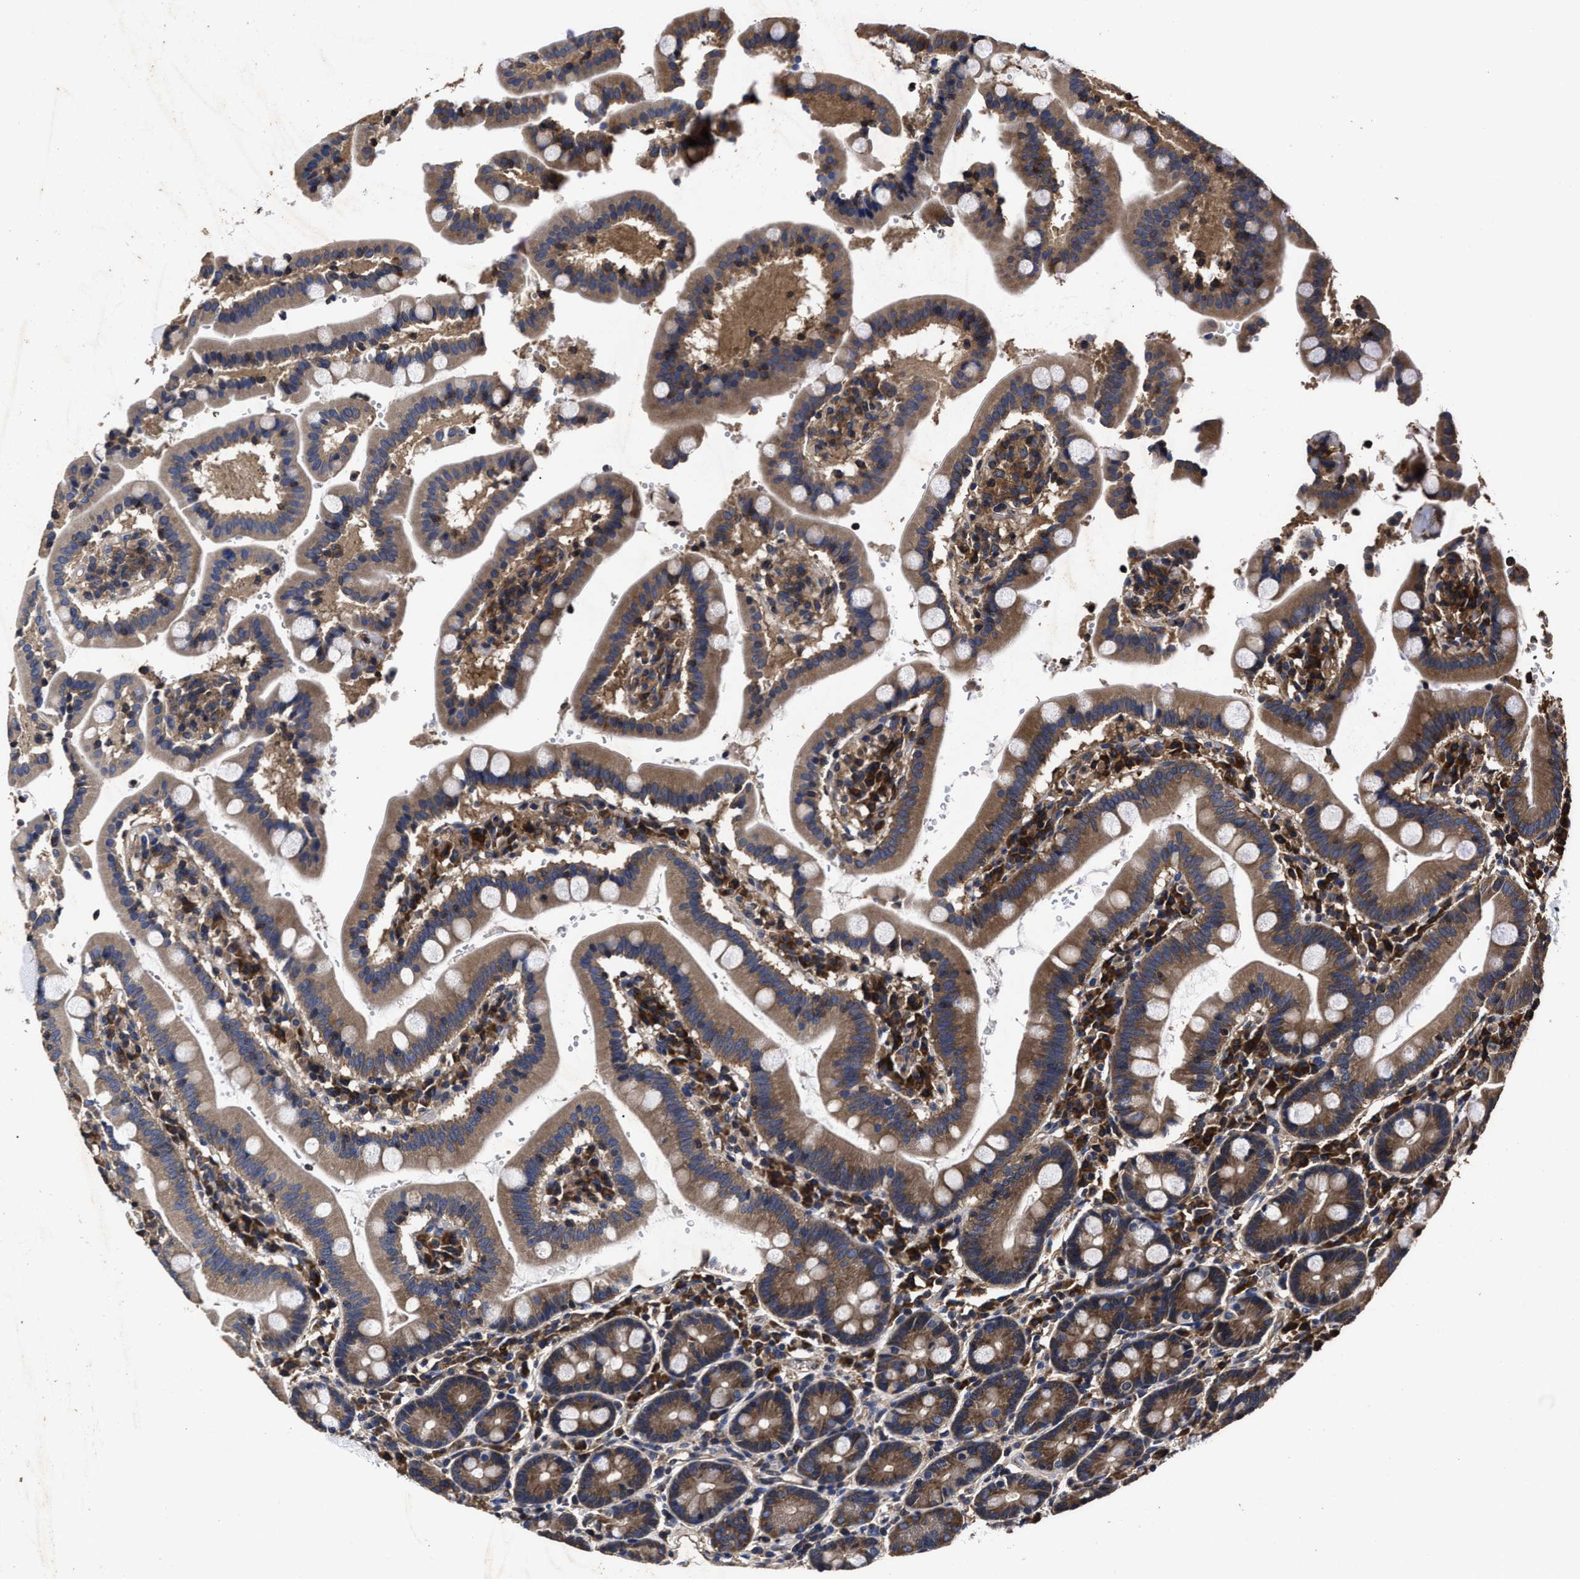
{"staining": {"intensity": "moderate", "quantity": ">75%", "location": "cytoplasmic/membranous"}, "tissue": "duodenum", "cell_type": "Glandular cells", "image_type": "normal", "snomed": [{"axis": "morphology", "description": "Normal tissue, NOS"}, {"axis": "topography", "description": "Small intestine, NOS"}], "caption": "Approximately >75% of glandular cells in unremarkable duodenum display moderate cytoplasmic/membranous protein positivity as visualized by brown immunohistochemical staining.", "gene": "AVEN", "patient": {"sex": "female", "age": 71}}